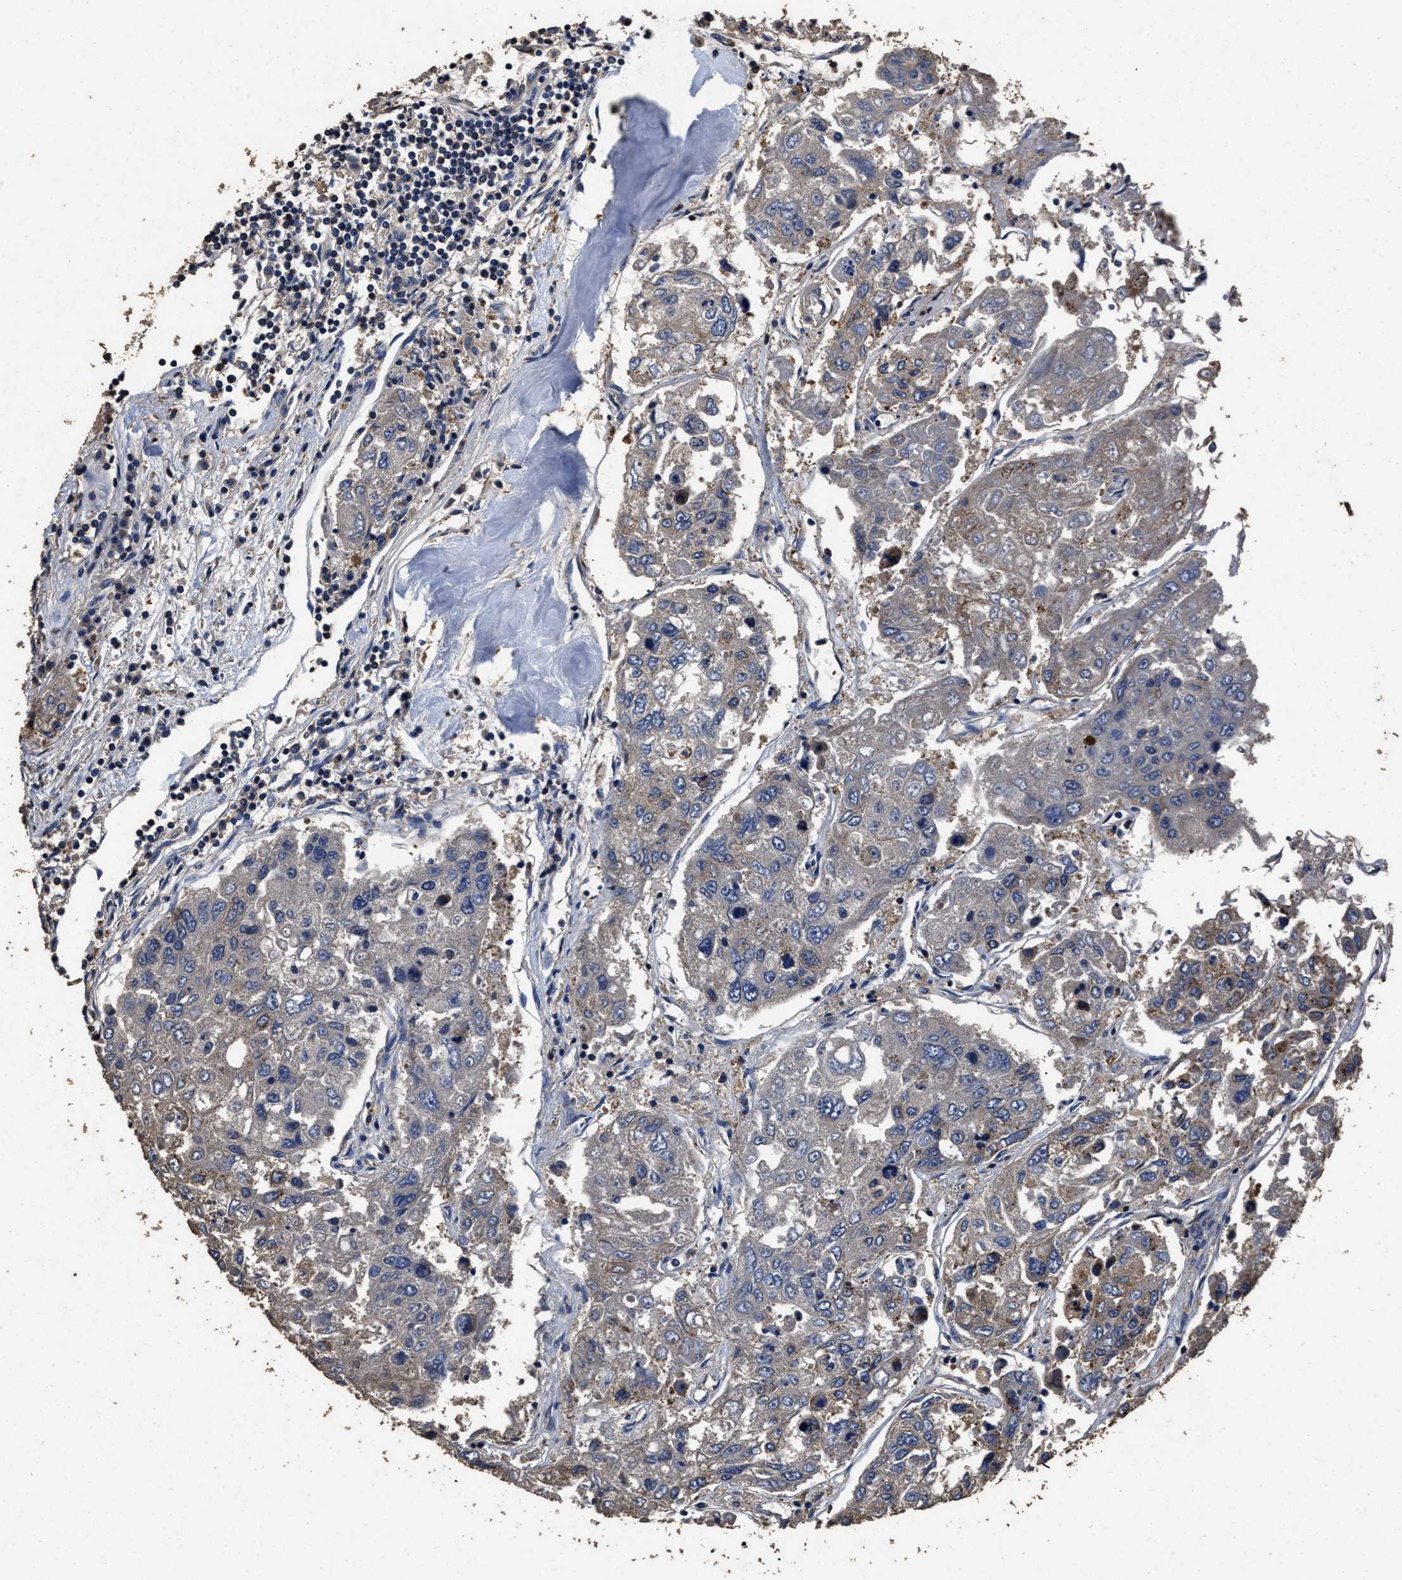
{"staining": {"intensity": "negative", "quantity": "none", "location": "none"}, "tissue": "urothelial cancer", "cell_type": "Tumor cells", "image_type": "cancer", "snomed": [{"axis": "morphology", "description": "Urothelial carcinoma, High grade"}, {"axis": "topography", "description": "Lymph node"}, {"axis": "topography", "description": "Urinary bladder"}], "caption": "A high-resolution image shows immunohistochemistry staining of urothelial cancer, which reveals no significant positivity in tumor cells. The staining was performed using DAB to visualize the protein expression in brown, while the nuclei were stained in blue with hematoxylin (Magnification: 20x).", "gene": "TPST2", "patient": {"sex": "male", "age": 51}}